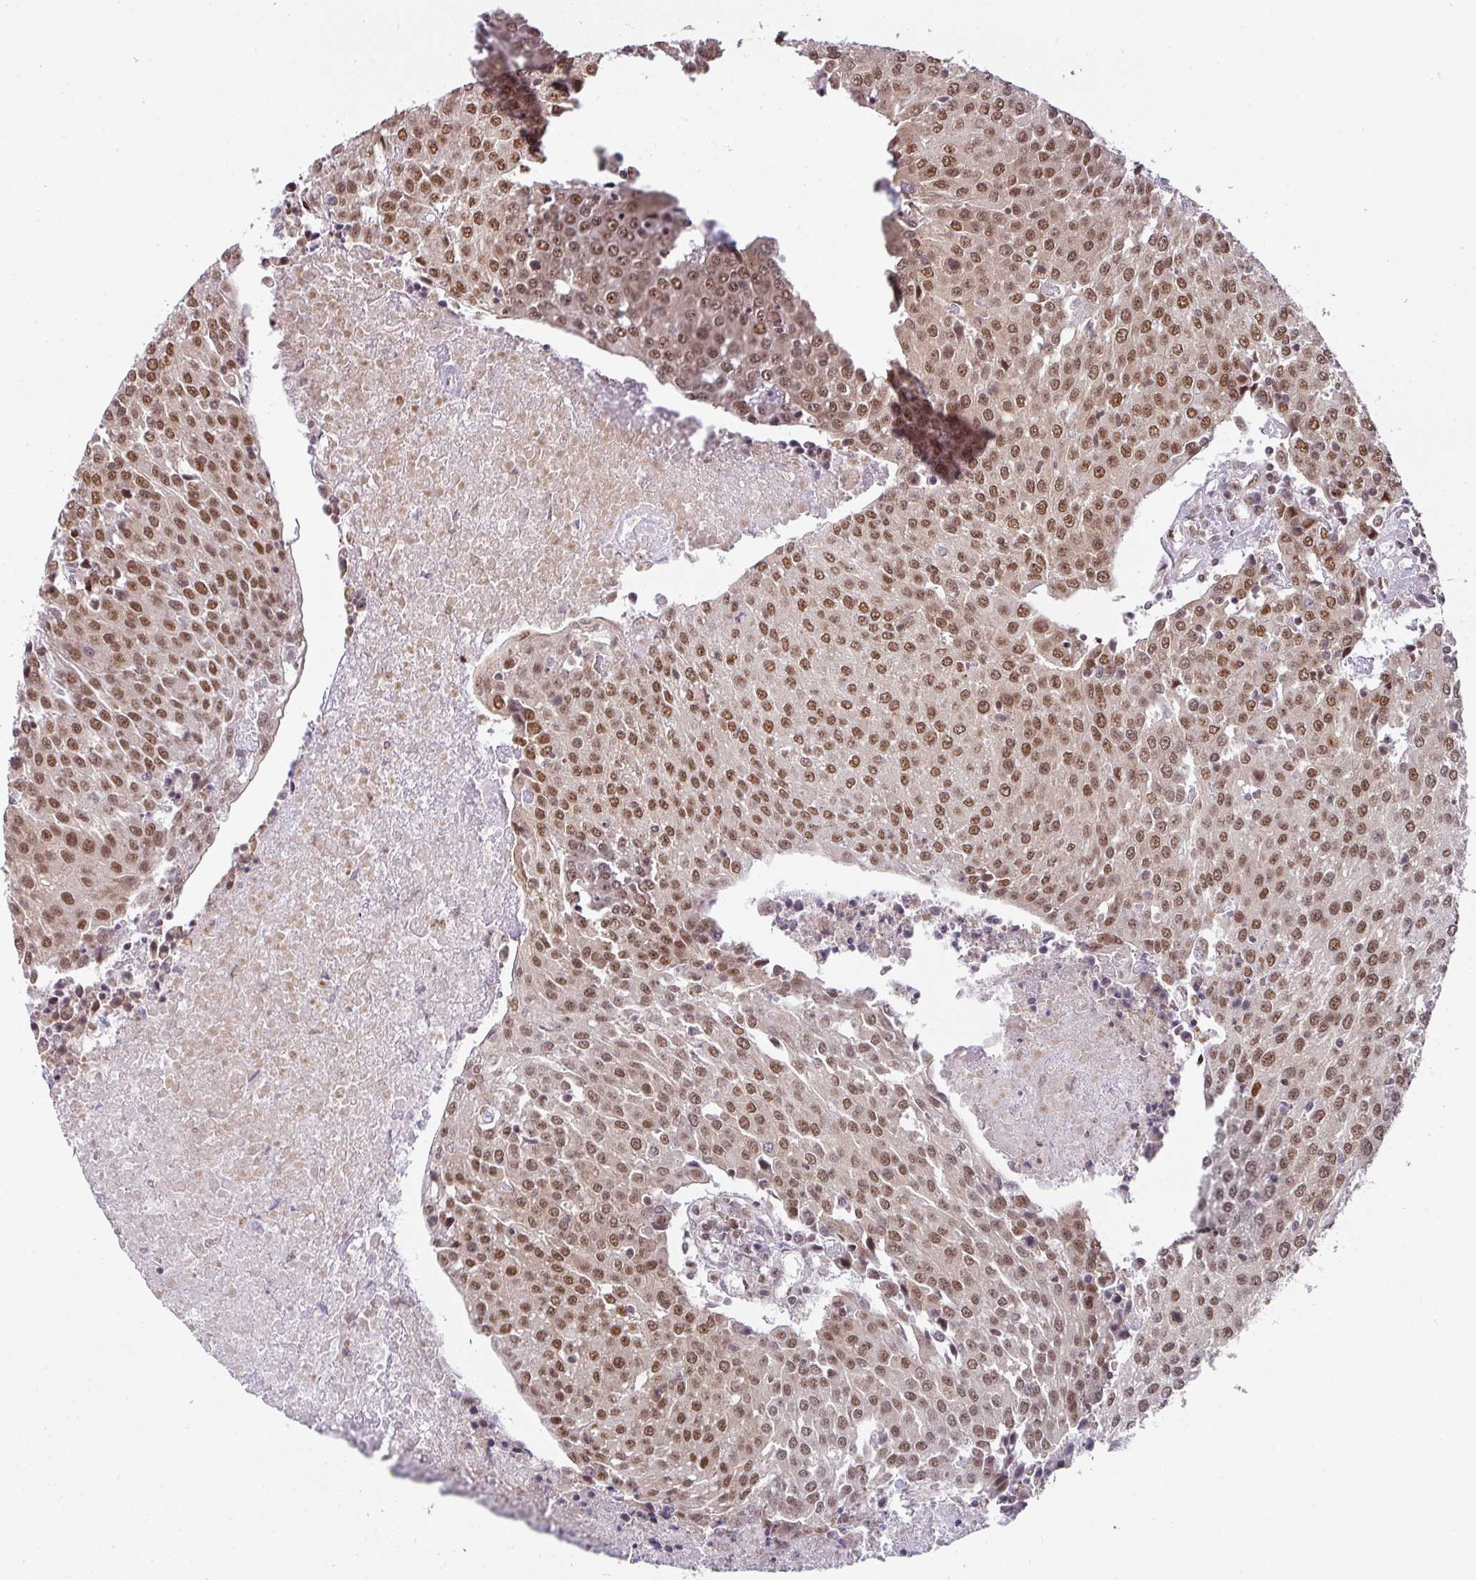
{"staining": {"intensity": "moderate", "quantity": ">75%", "location": "nuclear"}, "tissue": "urothelial cancer", "cell_type": "Tumor cells", "image_type": "cancer", "snomed": [{"axis": "morphology", "description": "Urothelial carcinoma, High grade"}, {"axis": "topography", "description": "Urinary bladder"}], "caption": "Urothelial carcinoma (high-grade) stained with a protein marker reveals moderate staining in tumor cells.", "gene": "NCOA5", "patient": {"sex": "female", "age": 85}}